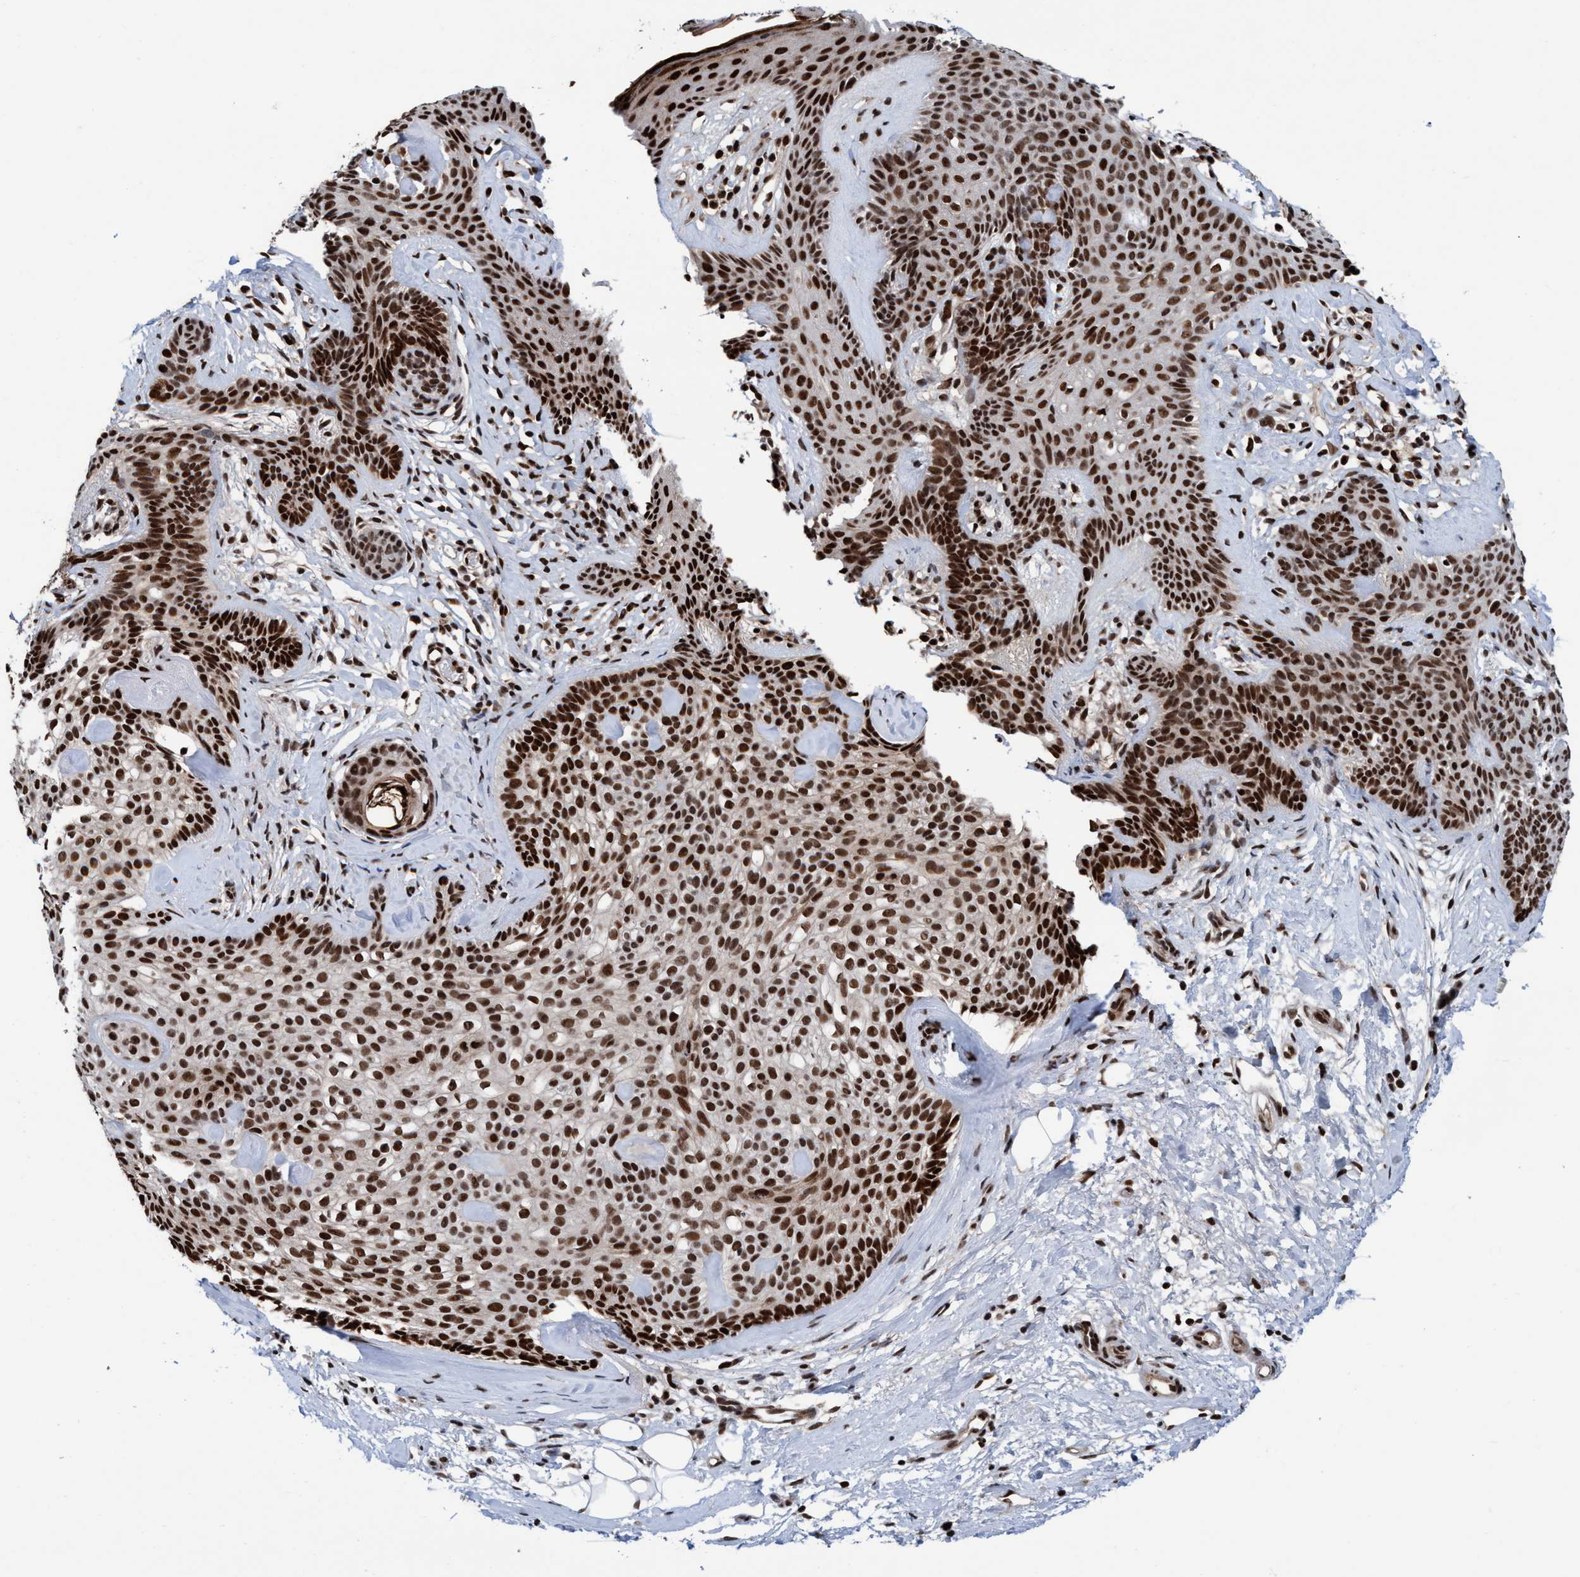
{"staining": {"intensity": "strong", "quantity": ">75%", "location": "nuclear"}, "tissue": "skin cancer", "cell_type": "Tumor cells", "image_type": "cancer", "snomed": [{"axis": "morphology", "description": "Developmental malformation"}, {"axis": "morphology", "description": "Basal cell carcinoma"}, {"axis": "topography", "description": "Skin"}], "caption": "Immunohistochemical staining of human skin cancer demonstrates high levels of strong nuclear protein positivity in approximately >75% of tumor cells. Nuclei are stained in blue.", "gene": "TOPBP1", "patient": {"sex": "female", "age": 62}}